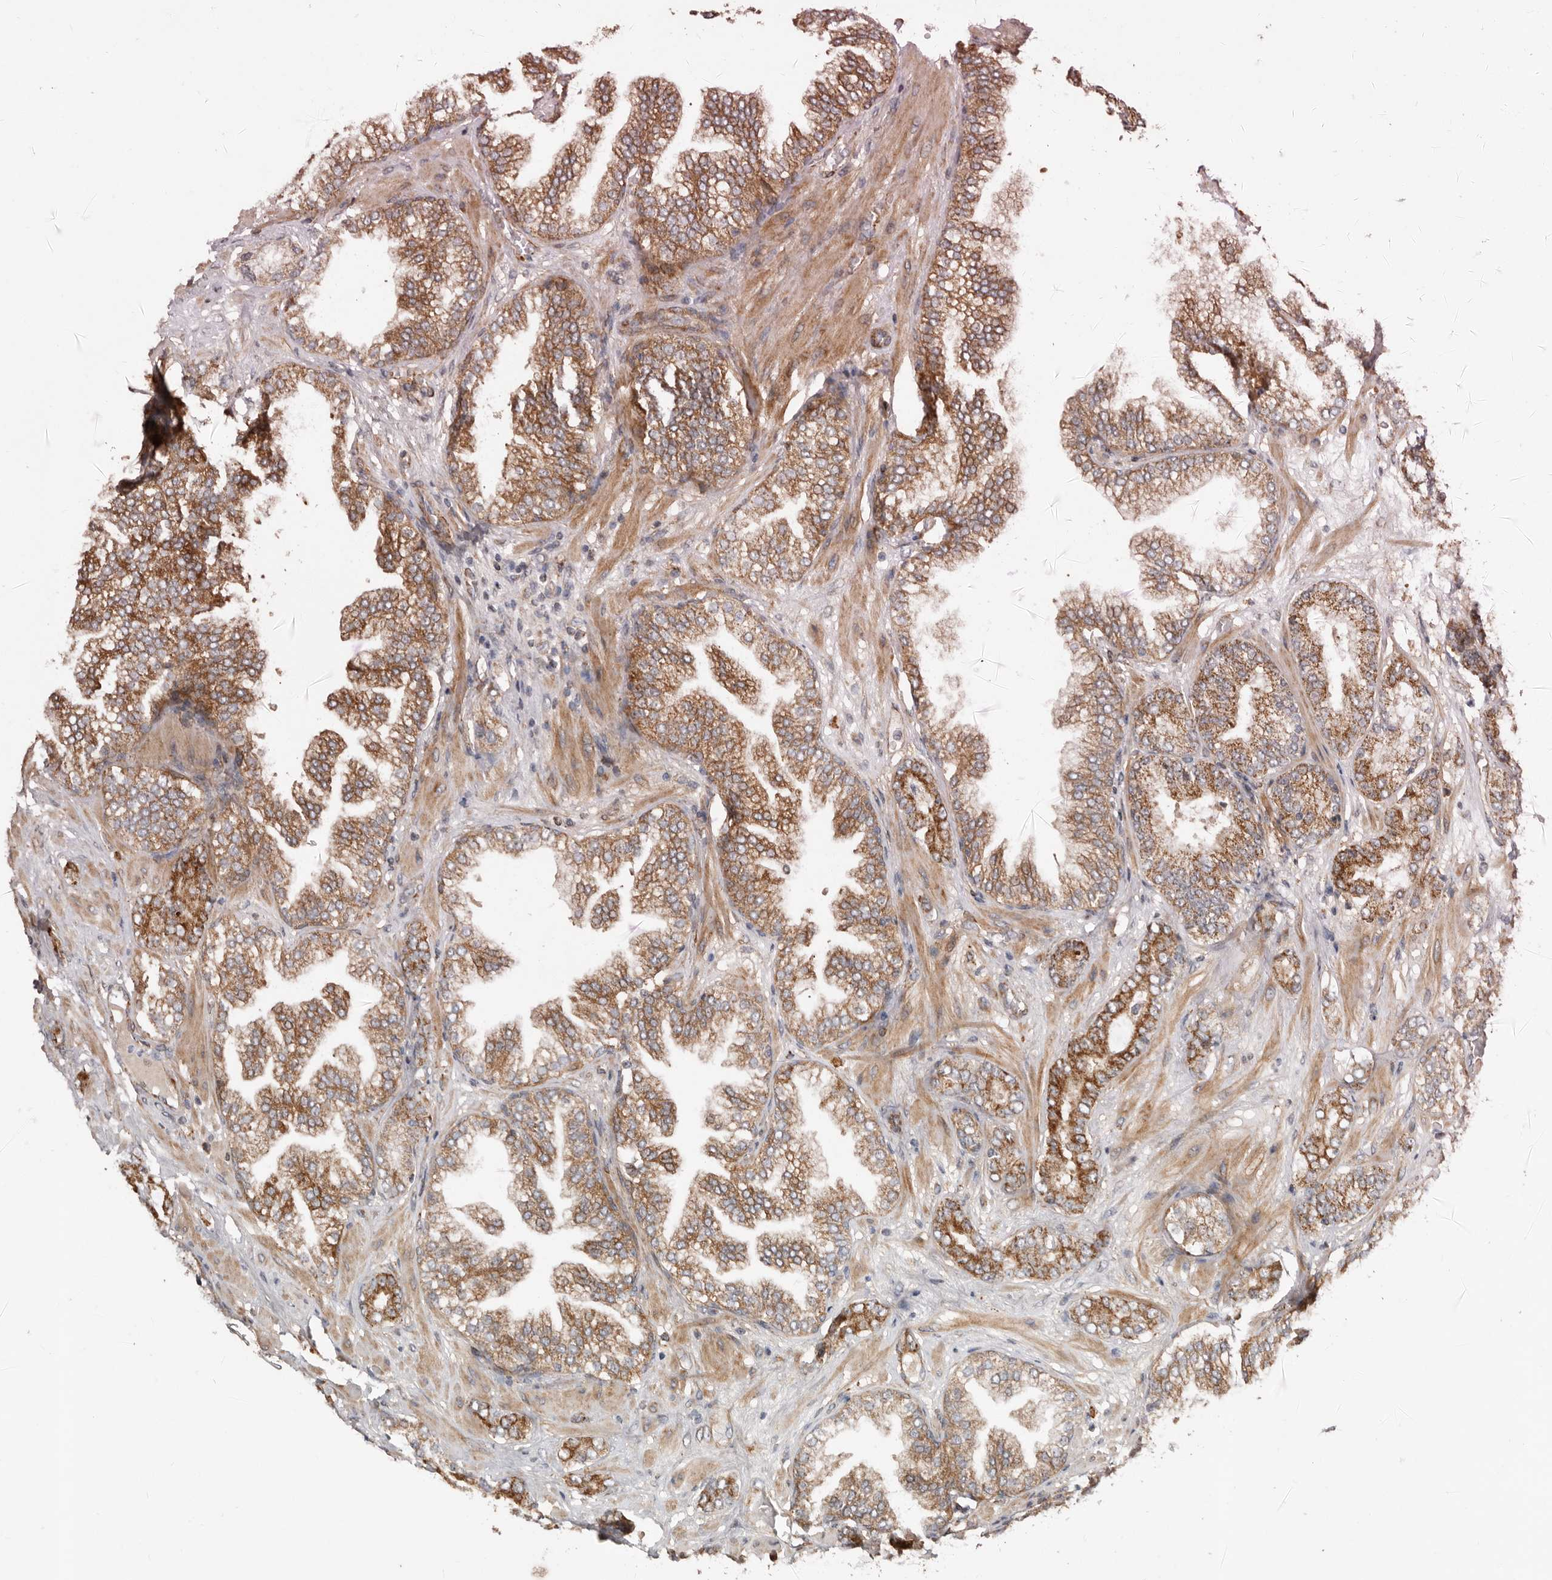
{"staining": {"intensity": "moderate", "quantity": ">75%", "location": "cytoplasmic/membranous"}, "tissue": "prostate cancer", "cell_type": "Tumor cells", "image_type": "cancer", "snomed": [{"axis": "morphology", "description": "Adenocarcinoma, High grade"}, {"axis": "topography", "description": "Prostate"}], "caption": "This is an image of immunohistochemistry staining of prostate cancer (high-grade adenocarcinoma), which shows moderate staining in the cytoplasmic/membranous of tumor cells.", "gene": "PROKR1", "patient": {"sex": "male", "age": 58}}